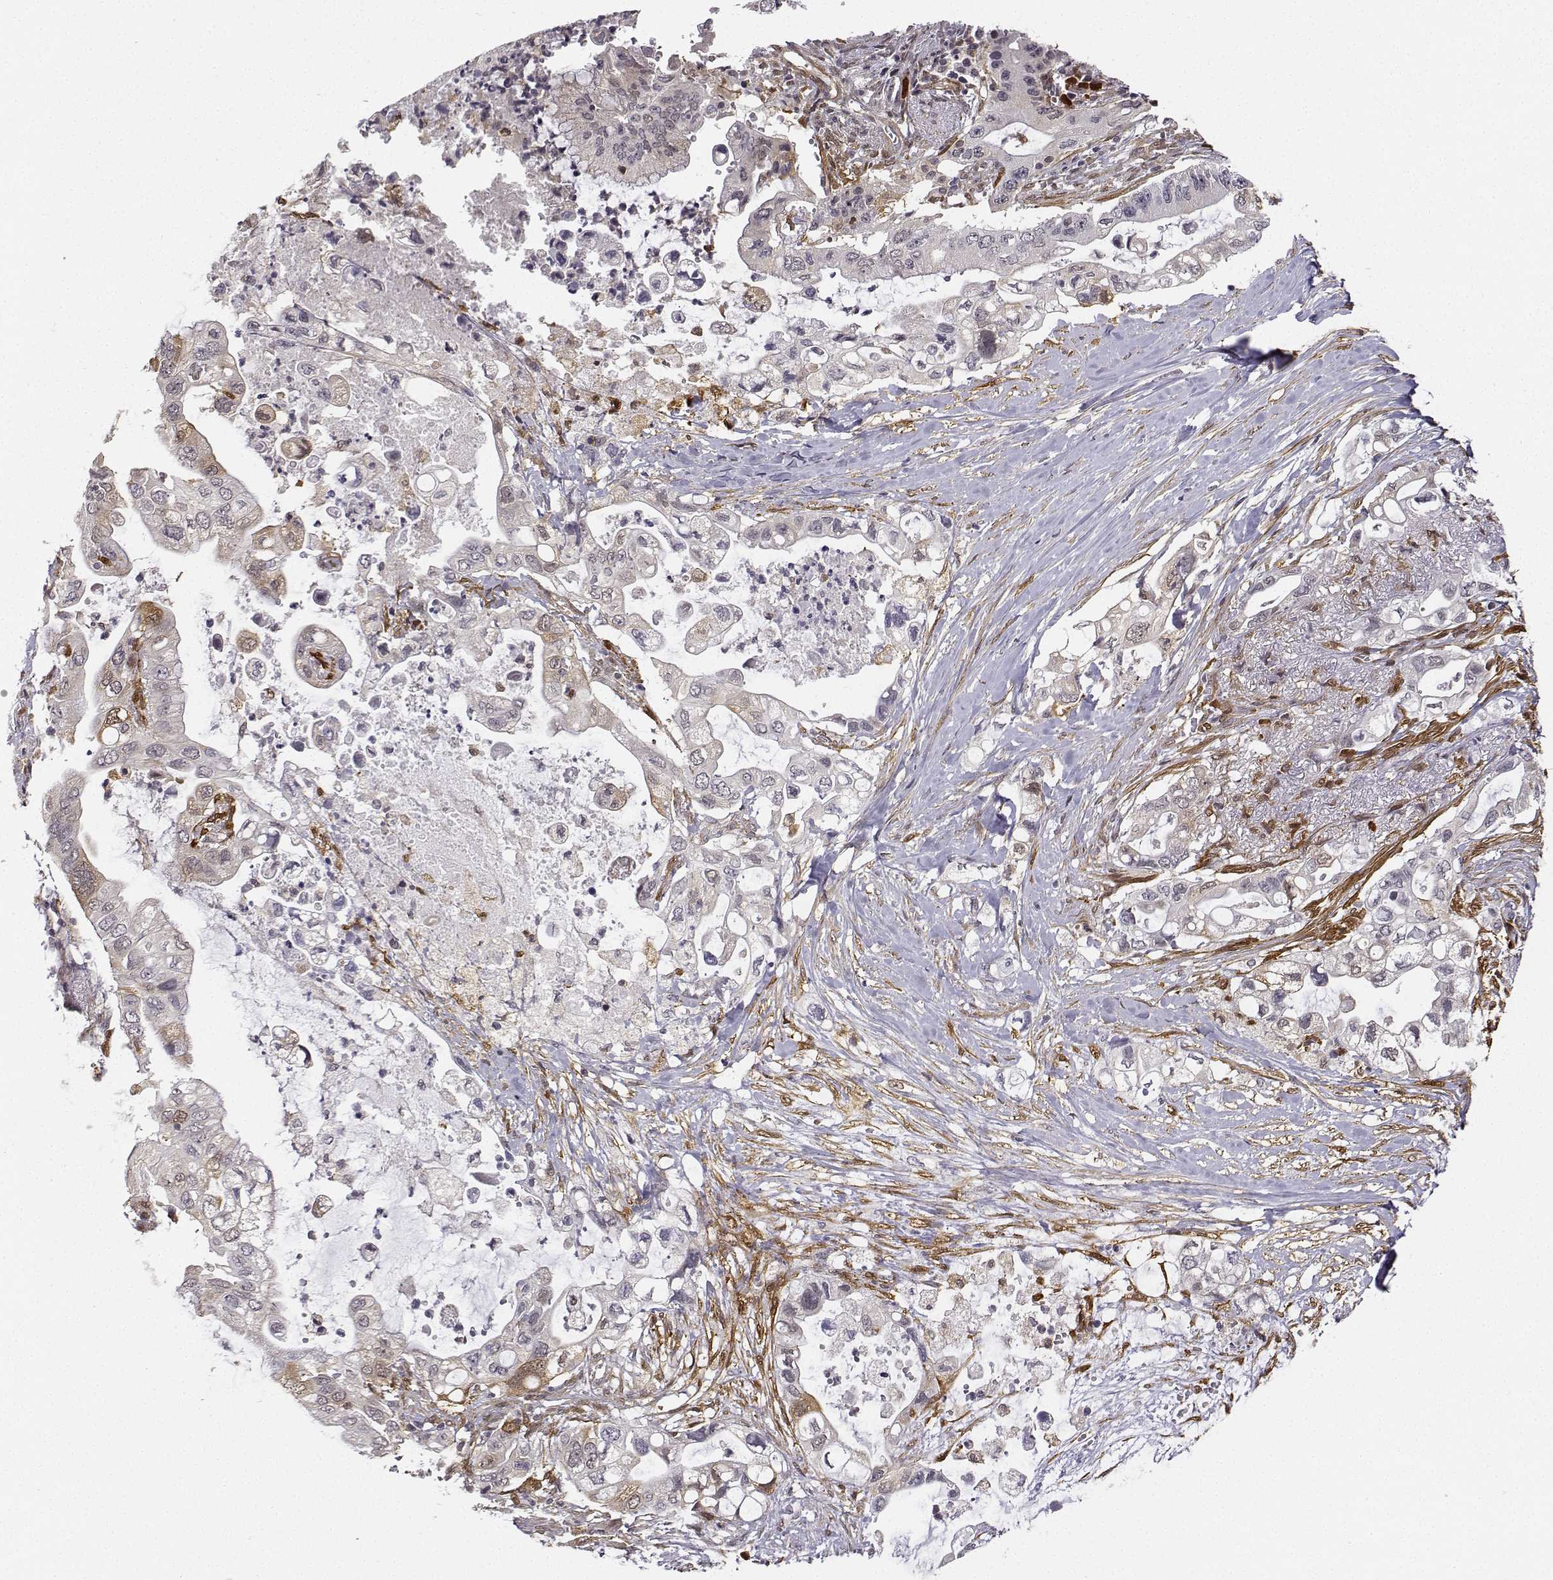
{"staining": {"intensity": "weak", "quantity": ">75%", "location": "cytoplasmic/membranous"}, "tissue": "pancreatic cancer", "cell_type": "Tumor cells", "image_type": "cancer", "snomed": [{"axis": "morphology", "description": "Adenocarcinoma, NOS"}, {"axis": "topography", "description": "Pancreas"}], "caption": "Human pancreatic adenocarcinoma stained with a brown dye demonstrates weak cytoplasmic/membranous positive staining in approximately >75% of tumor cells.", "gene": "PHGDH", "patient": {"sex": "female", "age": 72}}